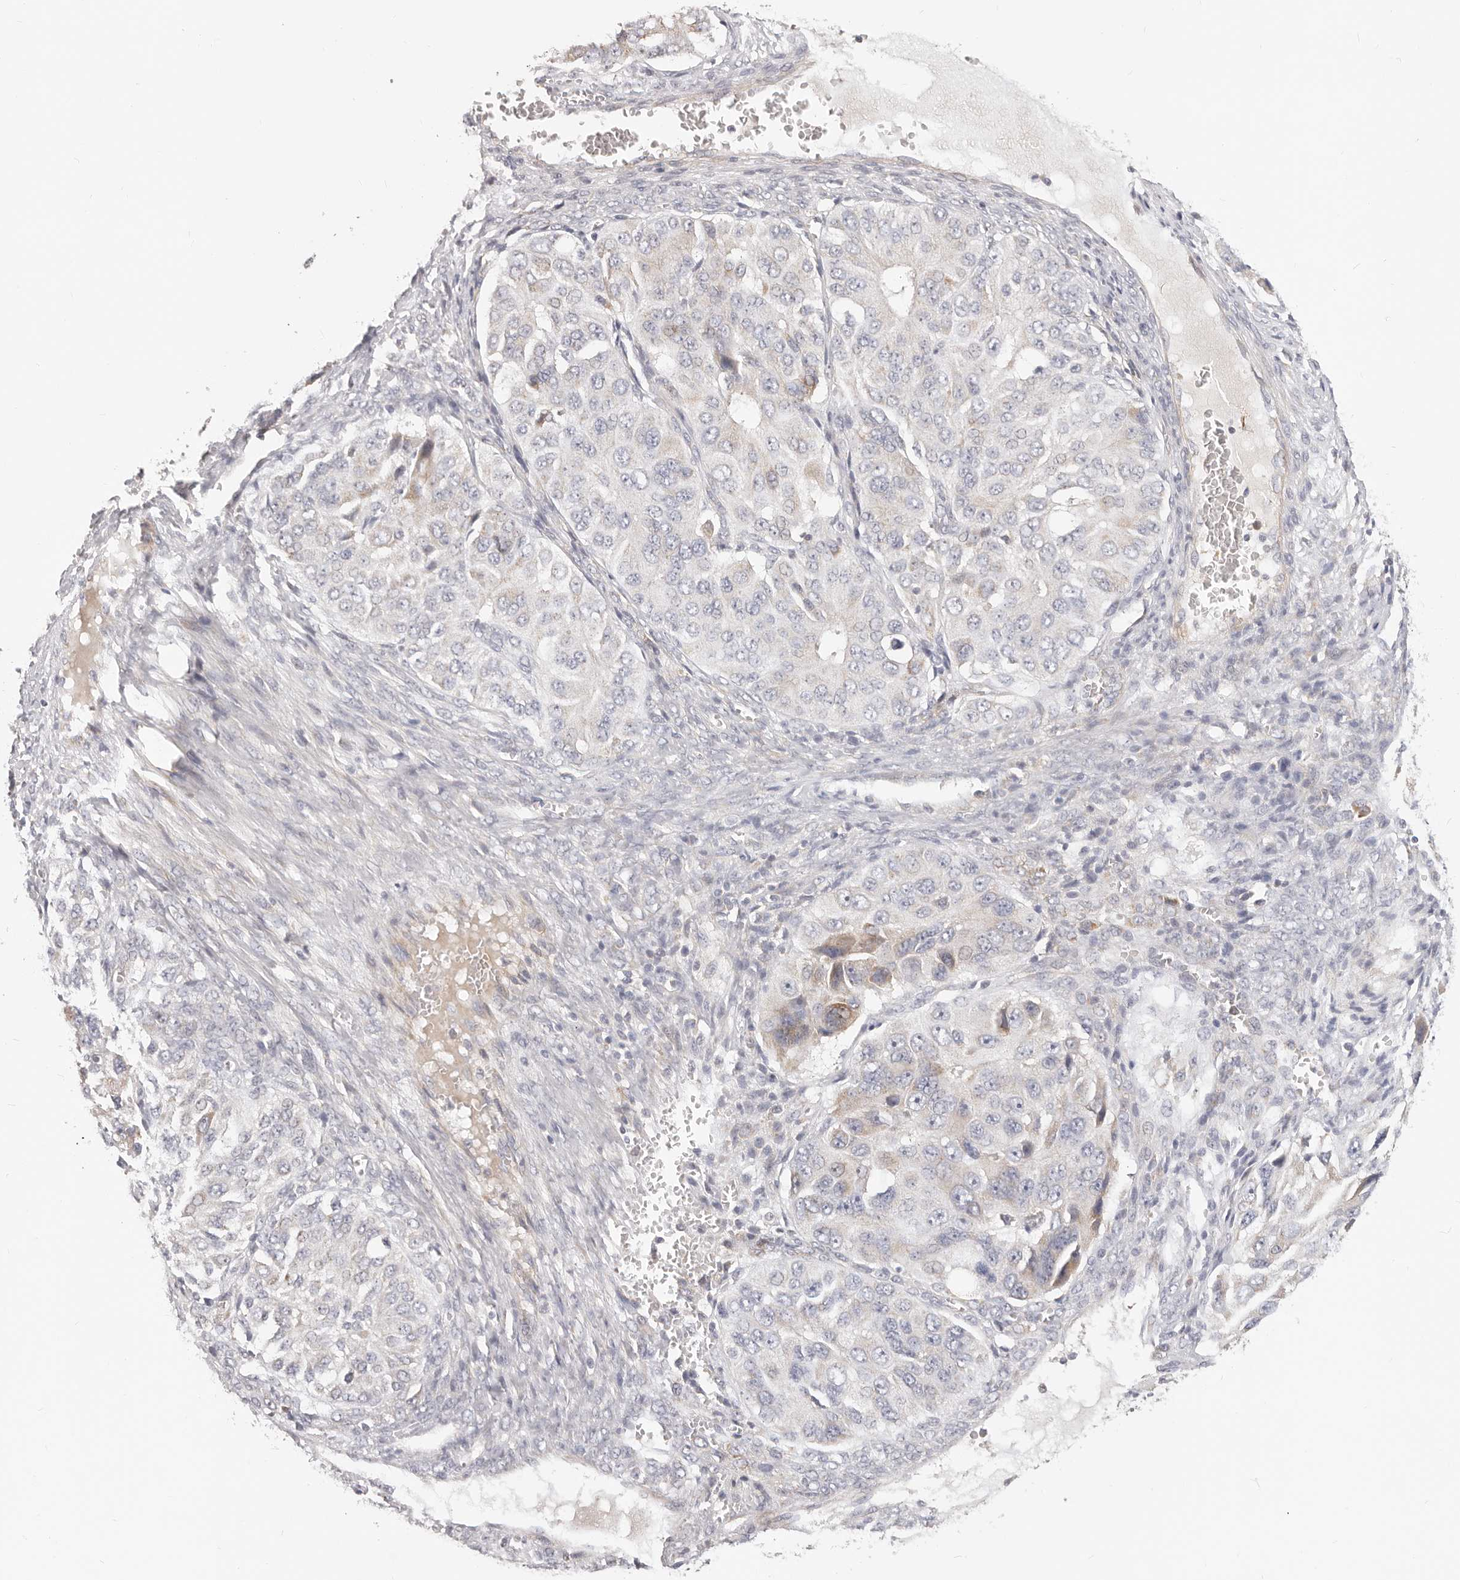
{"staining": {"intensity": "negative", "quantity": "none", "location": "none"}, "tissue": "ovarian cancer", "cell_type": "Tumor cells", "image_type": "cancer", "snomed": [{"axis": "morphology", "description": "Carcinoma, endometroid"}, {"axis": "topography", "description": "Ovary"}], "caption": "A histopathology image of human ovarian endometroid carcinoma is negative for staining in tumor cells.", "gene": "TFB2M", "patient": {"sex": "female", "age": 51}}